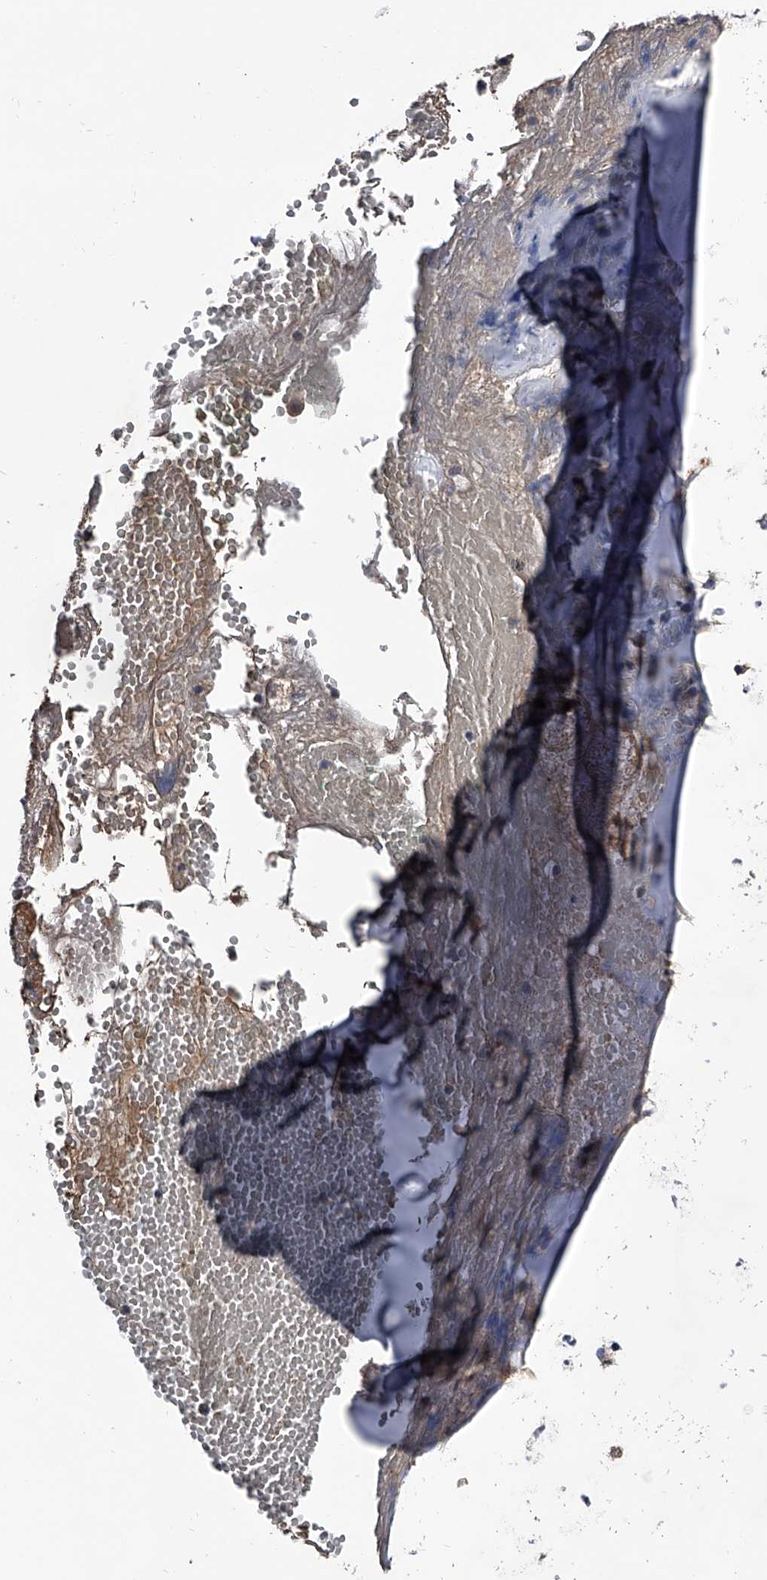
{"staining": {"intensity": "negative", "quantity": "none", "location": "none"}, "tissue": "soft tissue", "cell_type": "Chondrocytes", "image_type": "normal", "snomed": [{"axis": "morphology", "description": "Normal tissue, NOS"}, {"axis": "morphology", "description": "Basal cell carcinoma"}, {"axis": "topography", "description": "Cartilage tissue"}, {"axis": "topography", "description": "Nasopharynx"}, {"axis": "topography", "description": "Oral tissue"}], "caption": "IHC micrograph of normal human soft tissue stained for a protein (brown), which exhibits no expression in chondrocytes.", "gene": "KIF13A", "patient": {"sex": "female", "age": 77}}